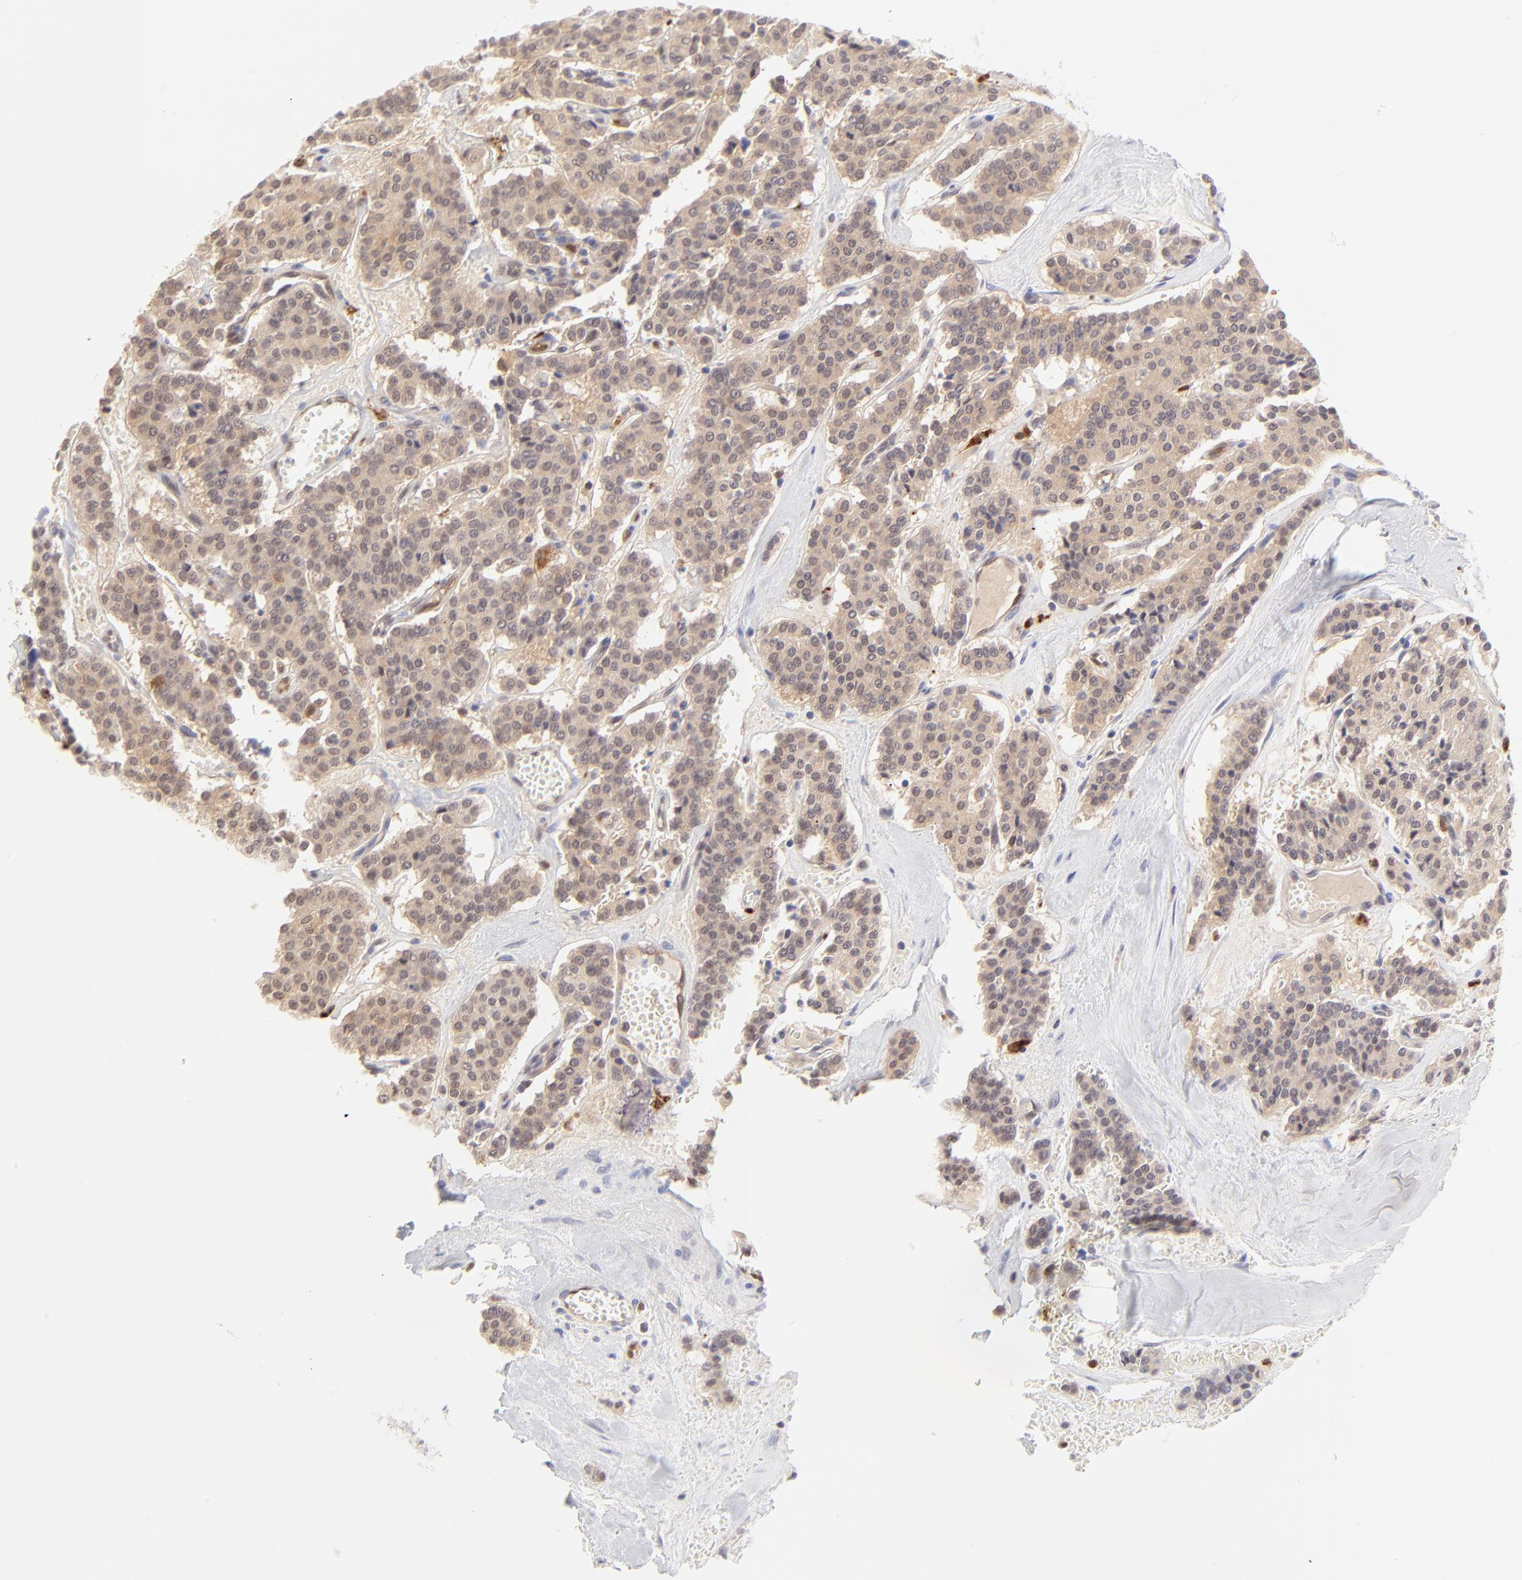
{"staining": {"intensity": "weak", "quantity": ">75%", "location": "cytoplasmic/membranous"}, "tissue": "carcinoid", "cell_type": "Tumor cells", "image_type": "cancer", "snomed": [{"axis": "morphology", "description": "Carcinoid, malignant, NOS"}, {"axis": "topography", "description": "Bronchus"}], "caption": "A brown stain labels weak cytoplasmic/membranous positivity of a protein in carcinoid tumor cells.", "gene": "HYAL1", "patient": {"sex": "male", "age": 55}}